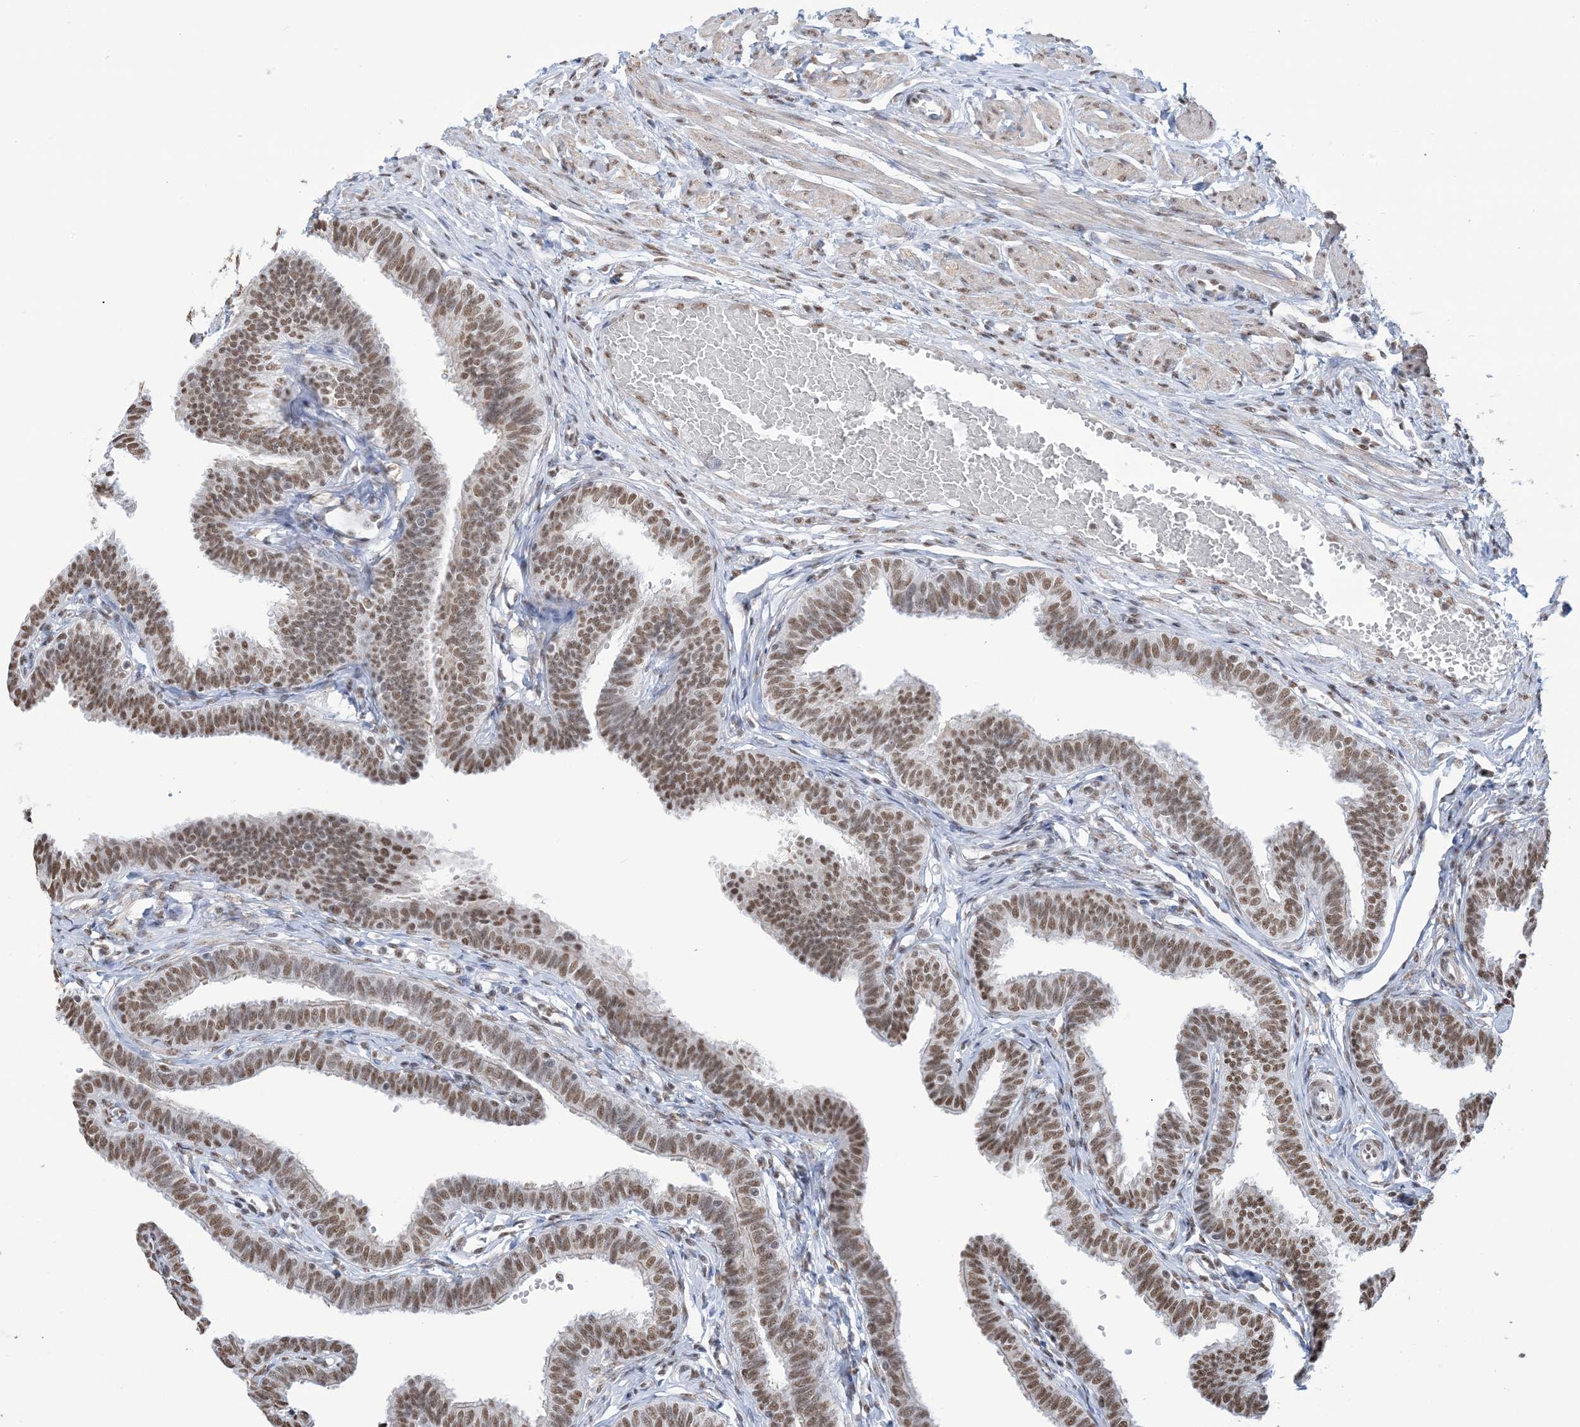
{"staining": {"intensity": "moderate", "quantity": ">75%", "location": "nuclear"}, "tissue": "fallopian tube", "cell_type": "Glandular cells", "image_type": "normal", "snomed": [{"axis": "morphology", "description": "Normal tissue, NOS"}, {"axis": "topography", "description": "Fallopian tube"}, {"axis": "topography", "description": "Ovary"}], "caption": "Immunohistochemistry (IHC) of benign fallopian tube demonstrates medium levels of moderate nuclear expression in approximately >75% of glandular cells. The staining was performed using DAB, with brown indicating positive protein expression. Nuclei are stained blue with hematoxylin.", "gene": "ZNF792", "patient": {"sex": "female", "age": 23}}